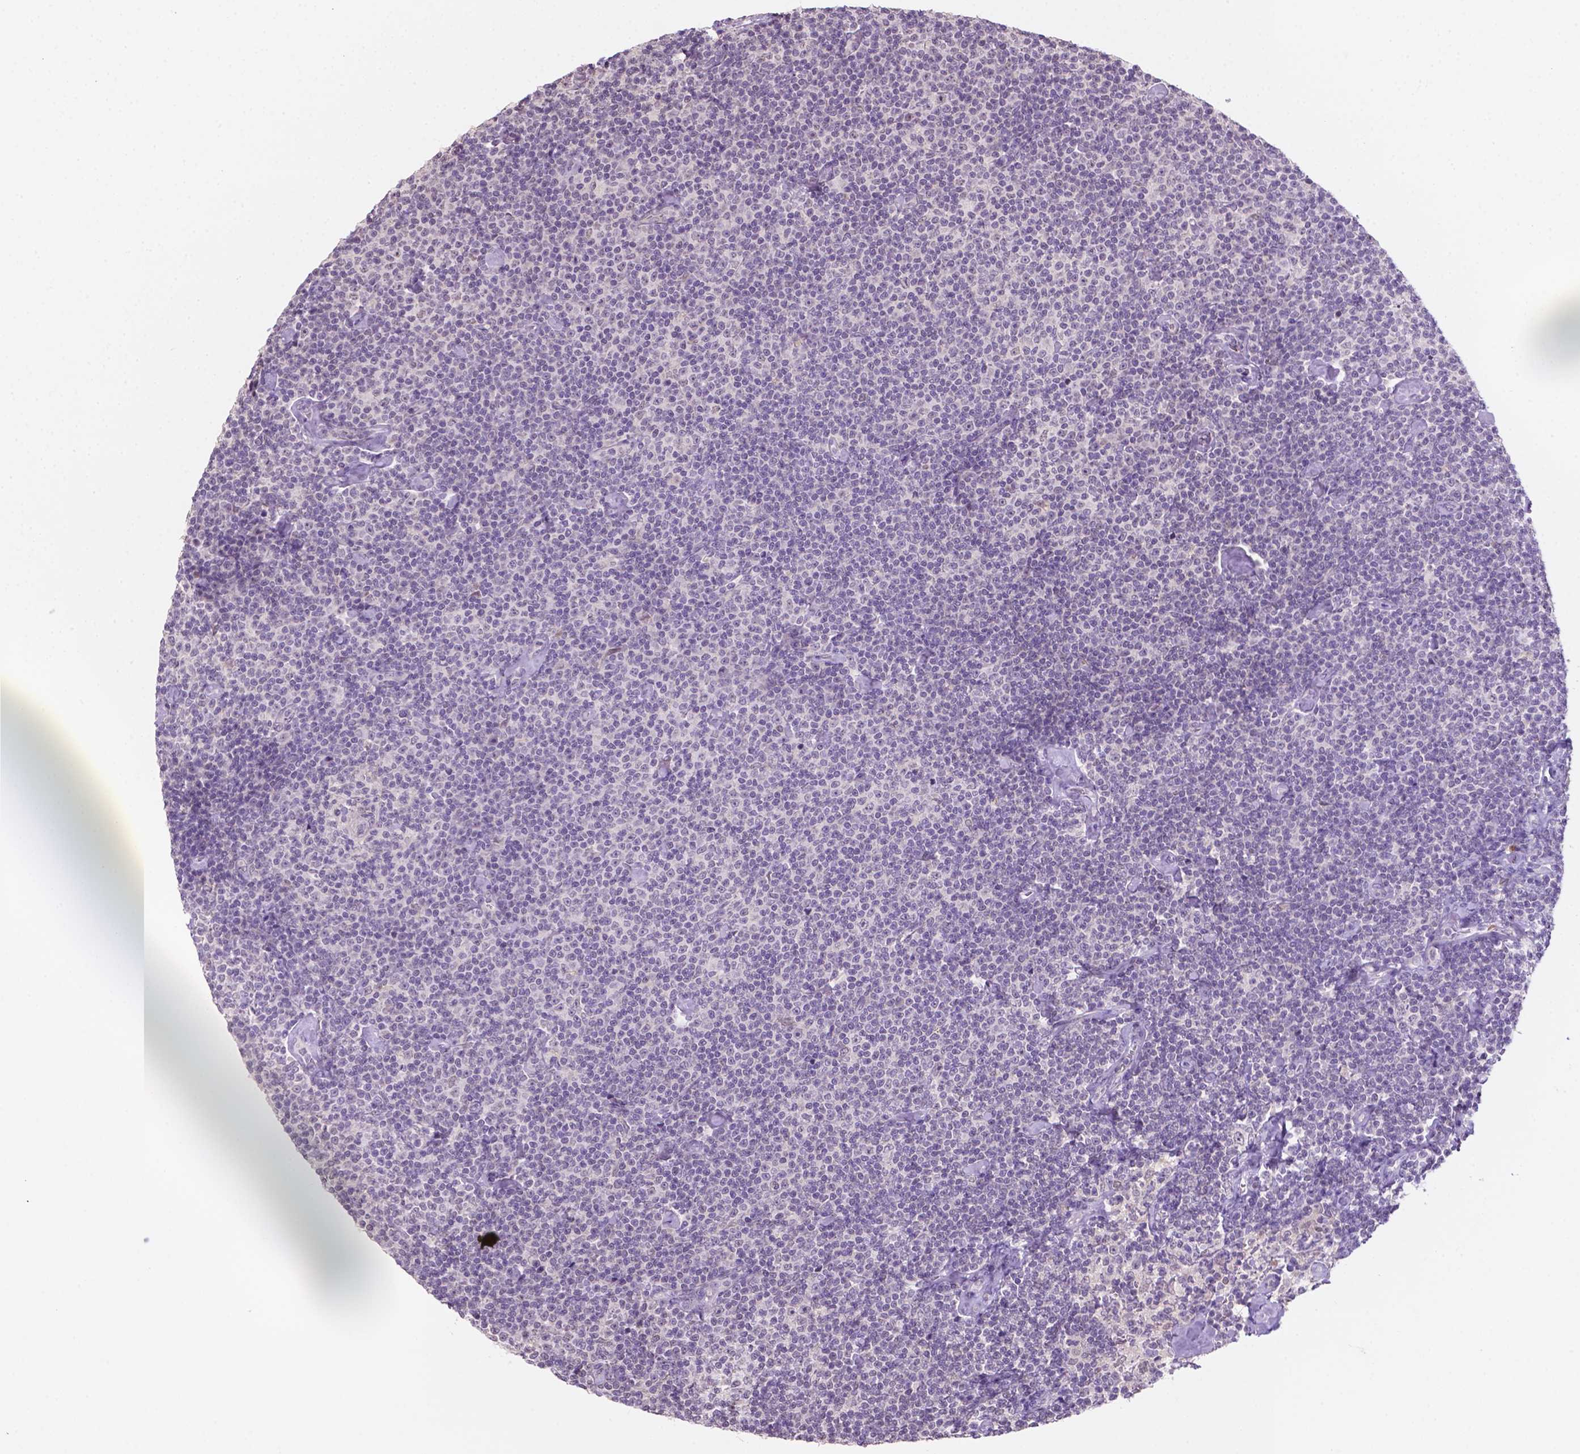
{"staining": {"intensity": "negative", "quantity": "none", "location": "none"}, "tissue": "lymphoma", "cell_type": "Tumor cells", "image_type": "cancer", "snomed": [{"axis": "morphology", "description": "Malignant lymphoma, non-Hodgkin's type, Low grade"}, {"axis": "topography", "description": "Lymph node"}], "caption": "Tumor cells are negative for protein expression in human low-grade malignant lymphoma, non-Hodgkin's type.", "gene": "SHLD3", "patient": {"sex": "male", "age": 81}}